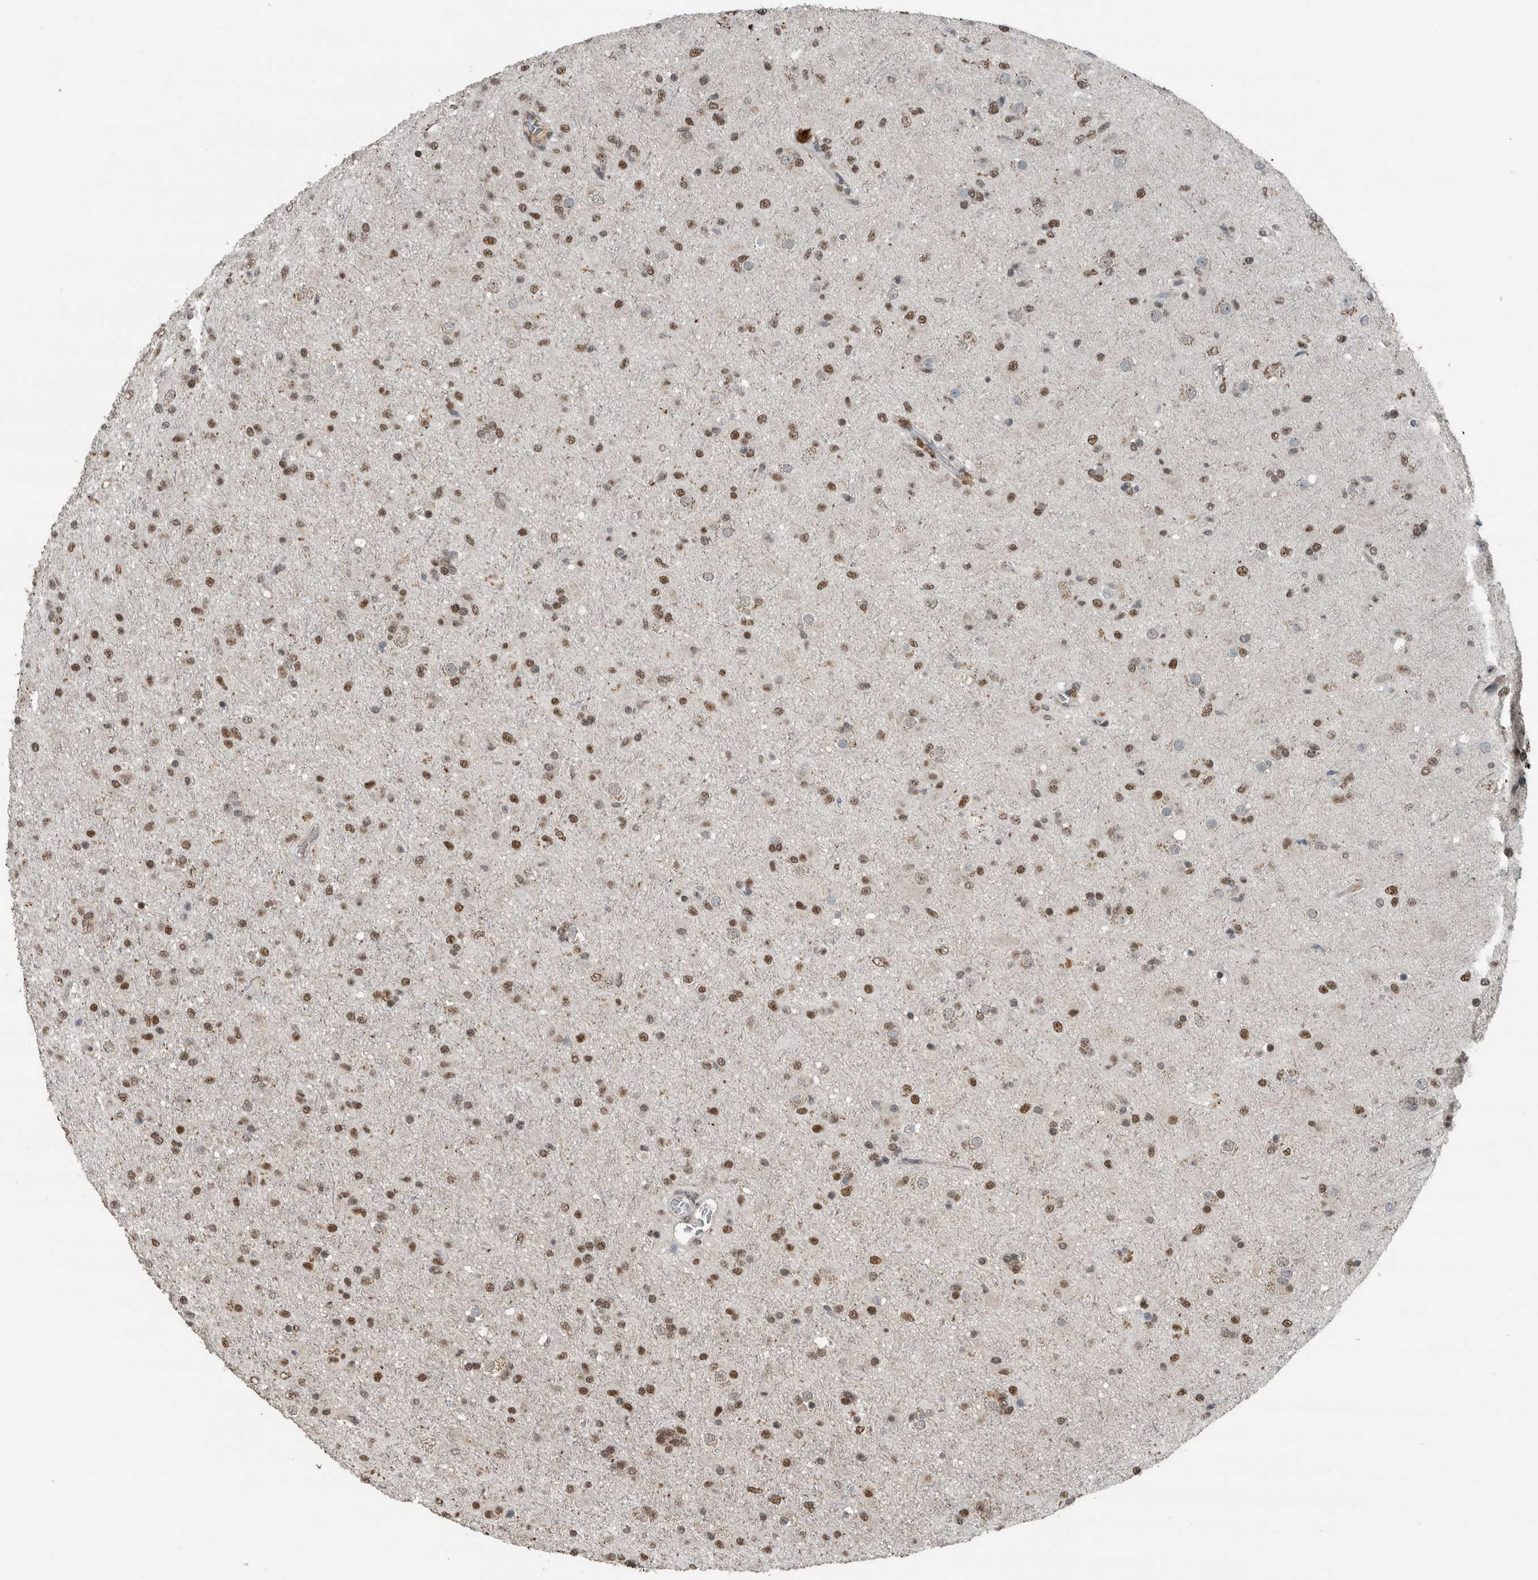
{"staining": {"intensity": "moderate", "quantity": ">75%", "location": "nuclear"}, "tissue": "glioma", "cell_type": "Tumor cells", "image_type": "cancer", "snomed": [{"axis": "morphology", "description": "Glioma, malignant, Low grade"}, {"axis": "topography", "description": "Brain"}], "caption": "A brown stain highlights moderate nuclear positivity of a protein in low-grade glioma (malignant) tumor cells.", "gene": "ZNF24", "patient": {"sex": "male", "age": 65}}